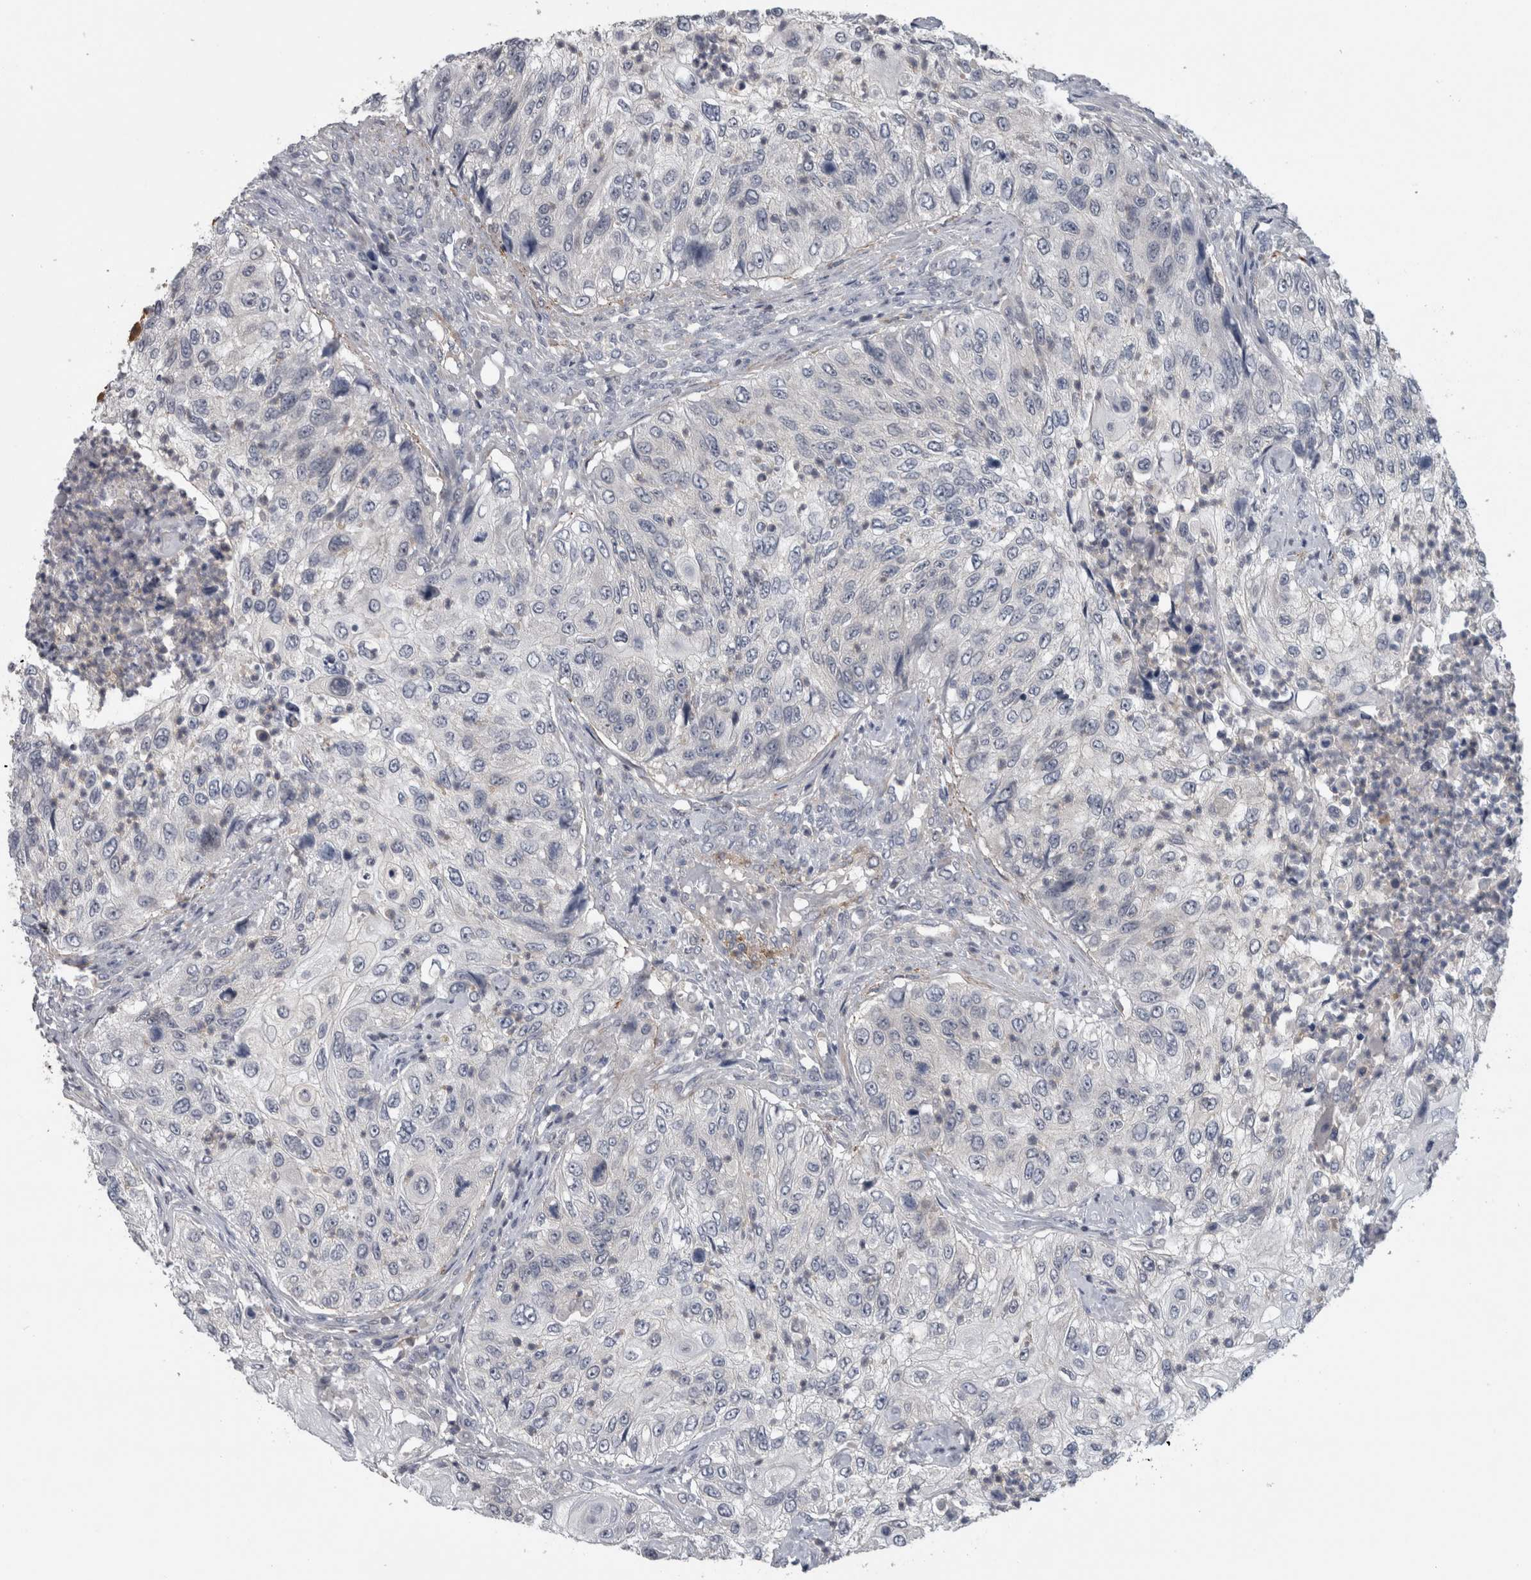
{"staining": {"intensity": "negative", "quantity": "none", "location": "none"}, "tissue": "urothelial cancer", "cell_type": "Tumor cells", "image_type": "cancer", "snomed": [{"axis": "morphology", "description": "Urothelial carcinoma, High grade"}, {"axis": "topography", "description": "Urinary bladder"}], "caption": "This is an IHC image of human high-grade urothelial carcinoma. There is no positivity in tumor cells.", "gene": "NAPRT", "patient": {"sex": "female", "age": 60}}